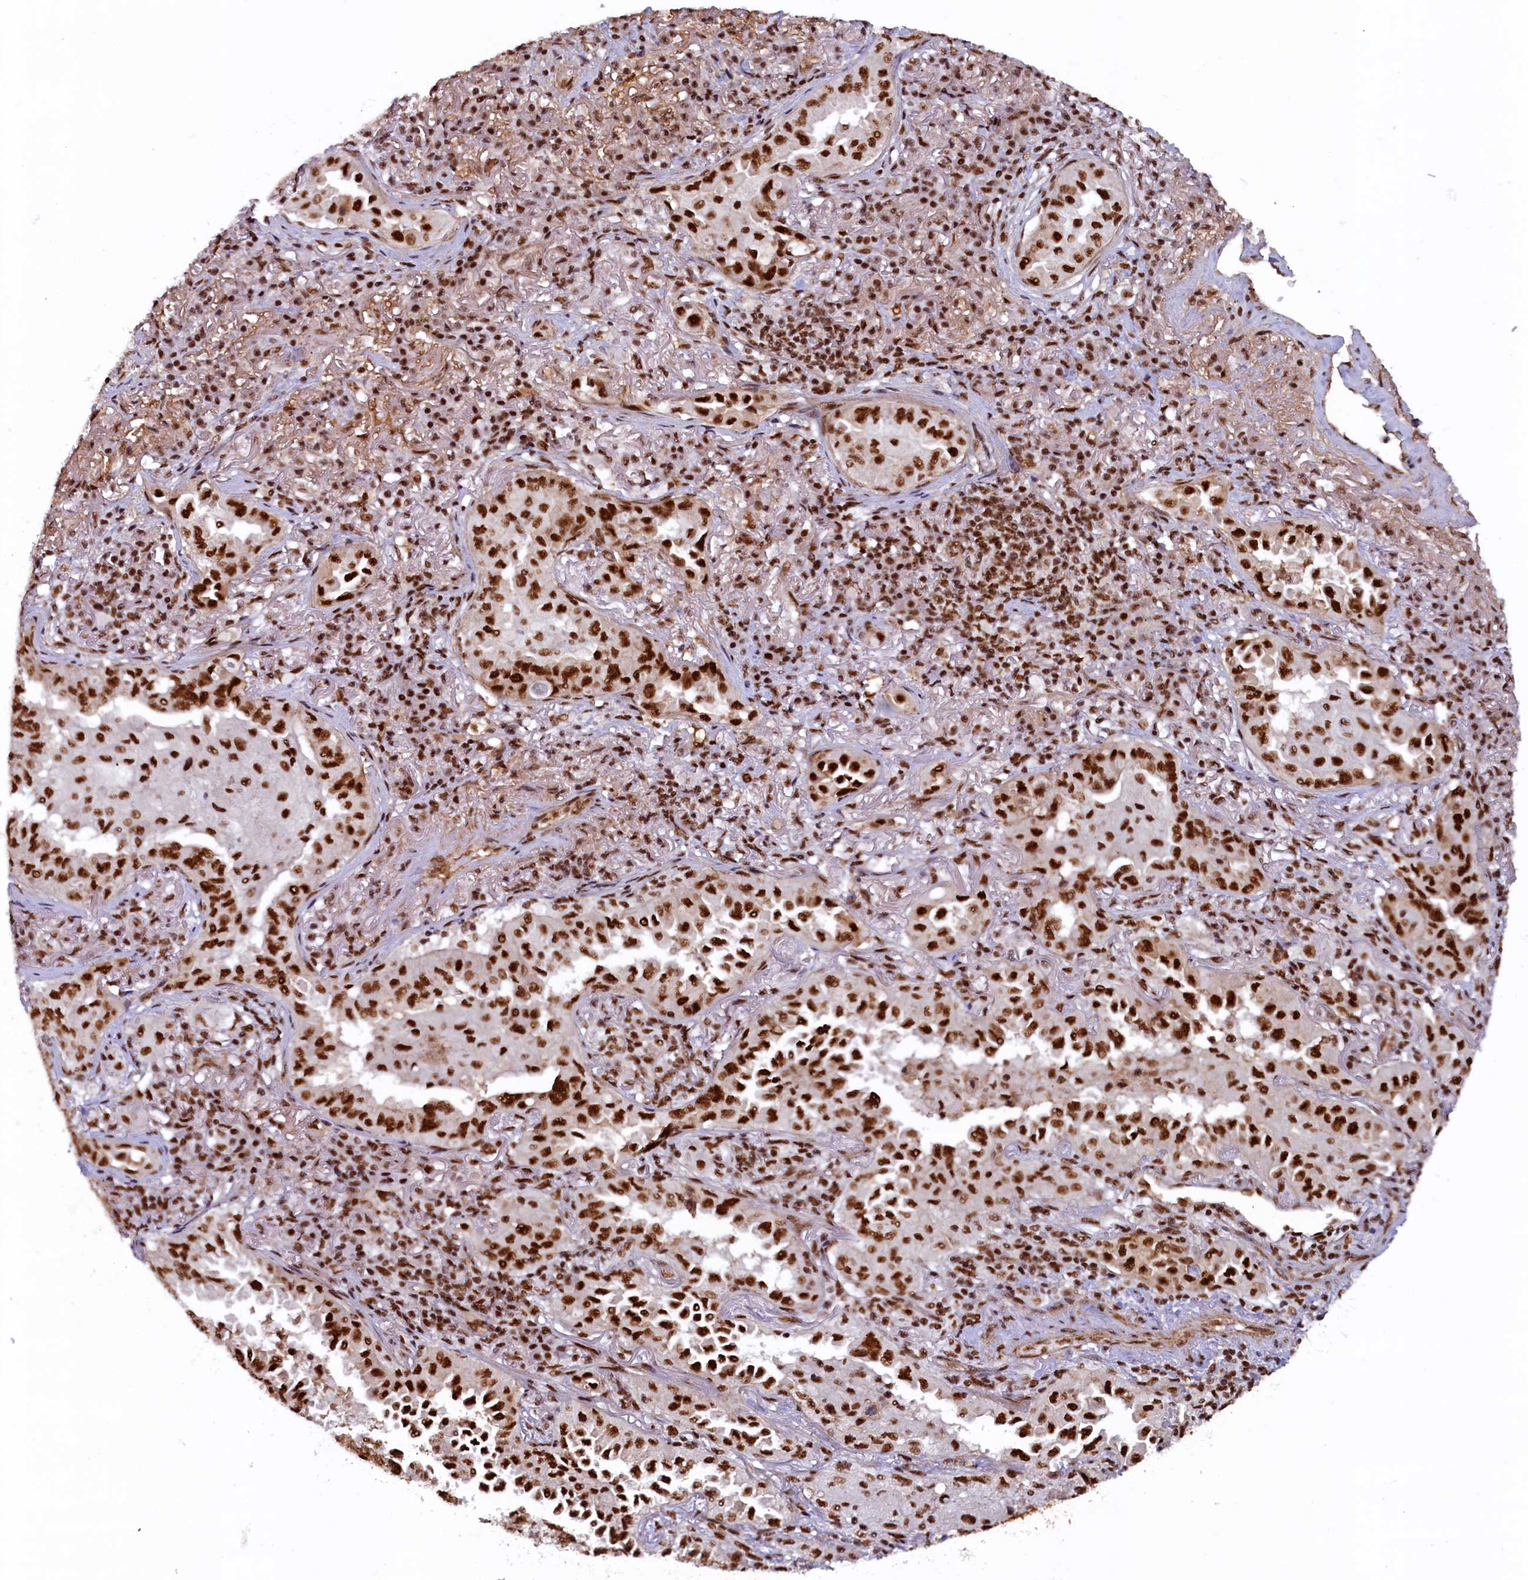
{"staining": {"intensity": "strong", "quantity": ">75%", "location": "nuclear"}, "tissue": "lung cancer", "cell_type": "Tumor cells", "image_type": "cancer", "snomed": [{"axis": "morphology", "description": "Adenocarcinoma, NOS"}, {"axis": "topography", "description": "Lung"}], "caption": "This is a micrograph of immunohistochemistry (IHC) staining of lung cancer, which shows strong expression in the nuclear of tumor cells.", "gene": "ZC3H18", "patient": {"sex": "female", "age": 69}}